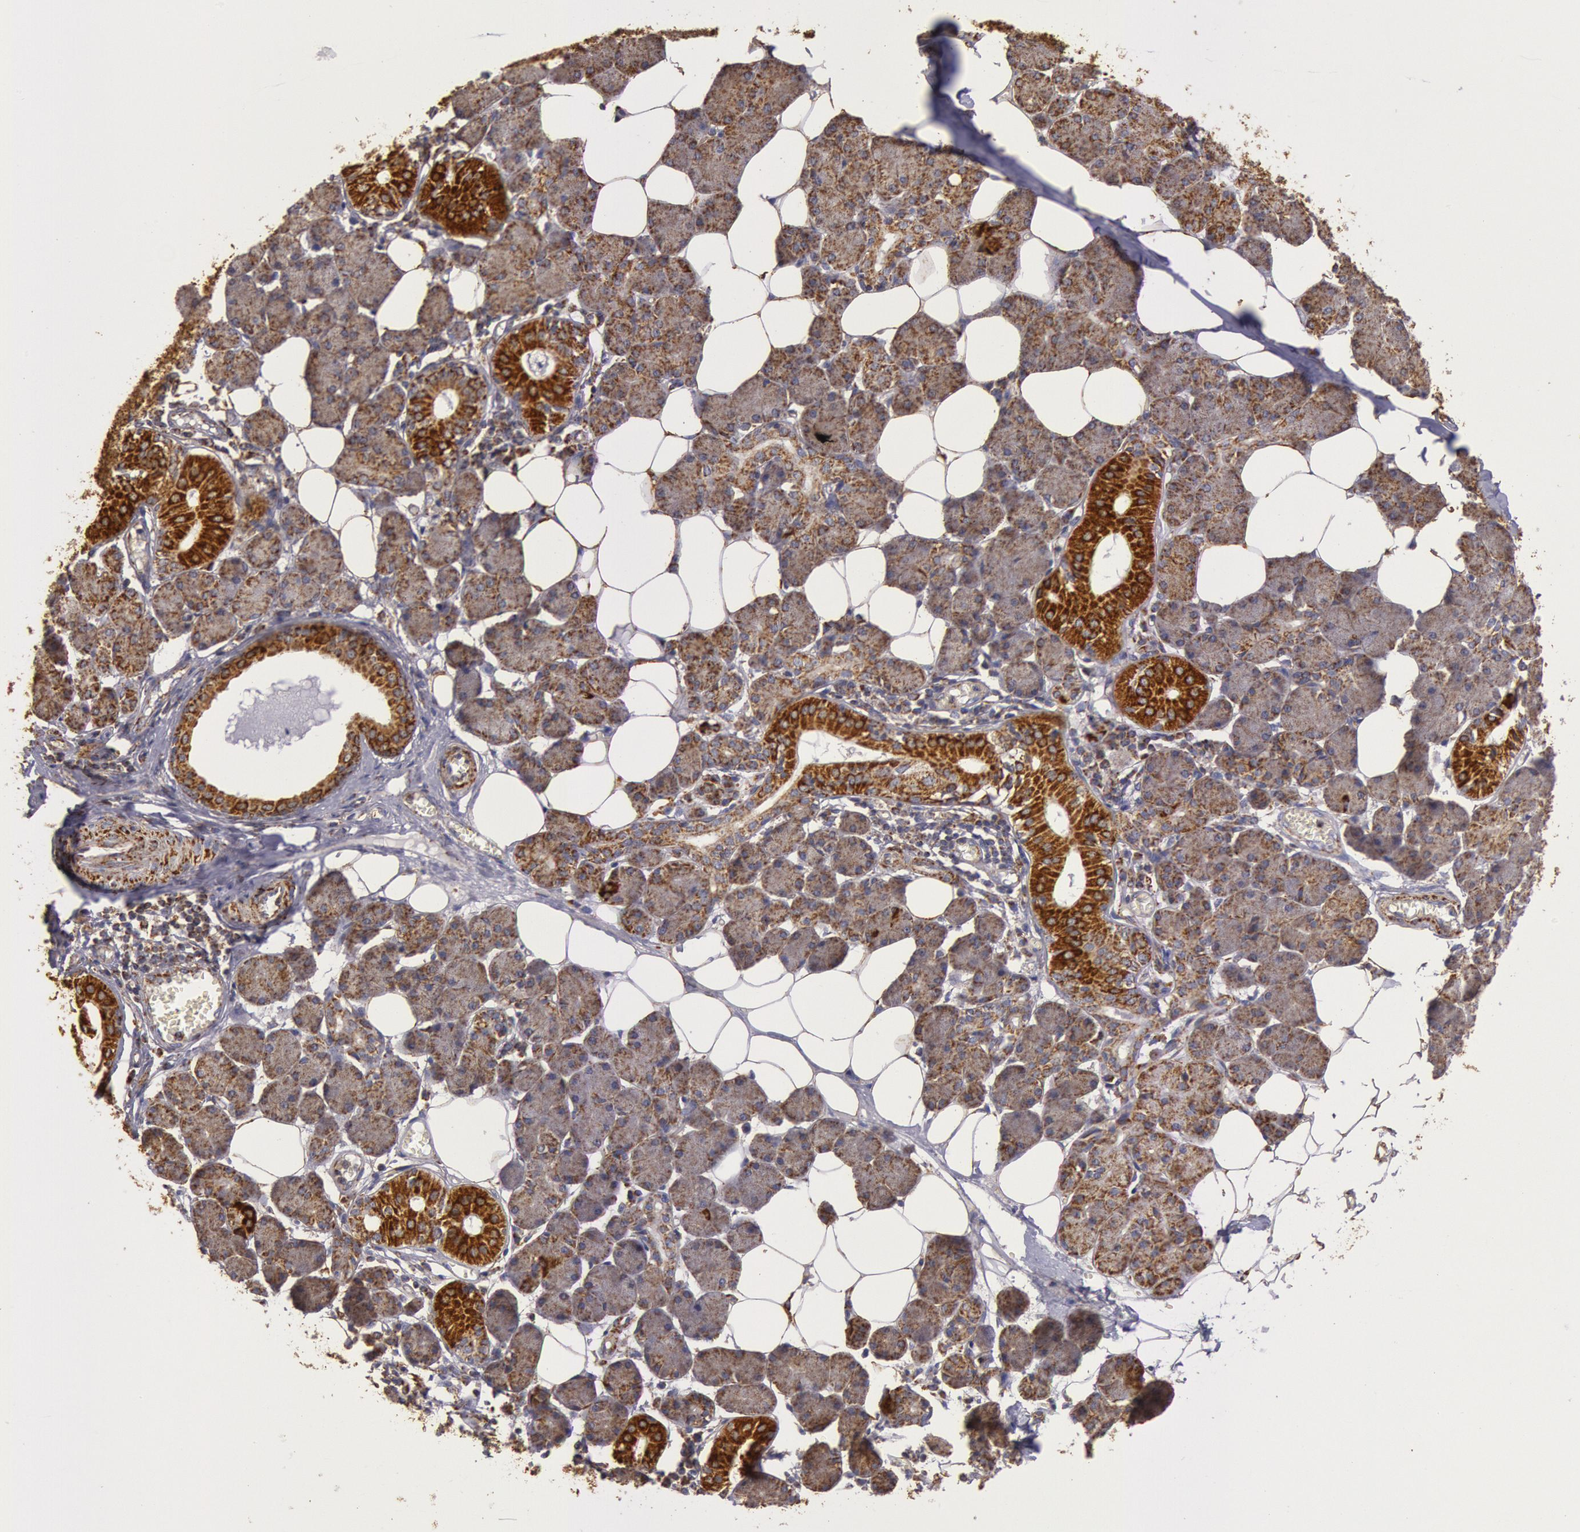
{"staining": {"intensity": "moderate", "quantity": ">75%", "location": "cytoplasmic/membranous"}, "tissue": "salivary gland", "cell_type": "Glandular cells", "image_type": "normal", "snomed": [{"axis": "morphology", "description": "Normal tissue, NOS"}, {"axis": "morphology", "description": "Adenoma, NOS"}, {"axis": "topography", "description": "Salivary gland"}], "caption": "Protein expression analysis of unremarkable salivary gland shows moderate cytoplasmic/membranous staining in about >75% of glandular cells.", "gene": "CYC1", "patient": {"sex": "female", "age": 32}}